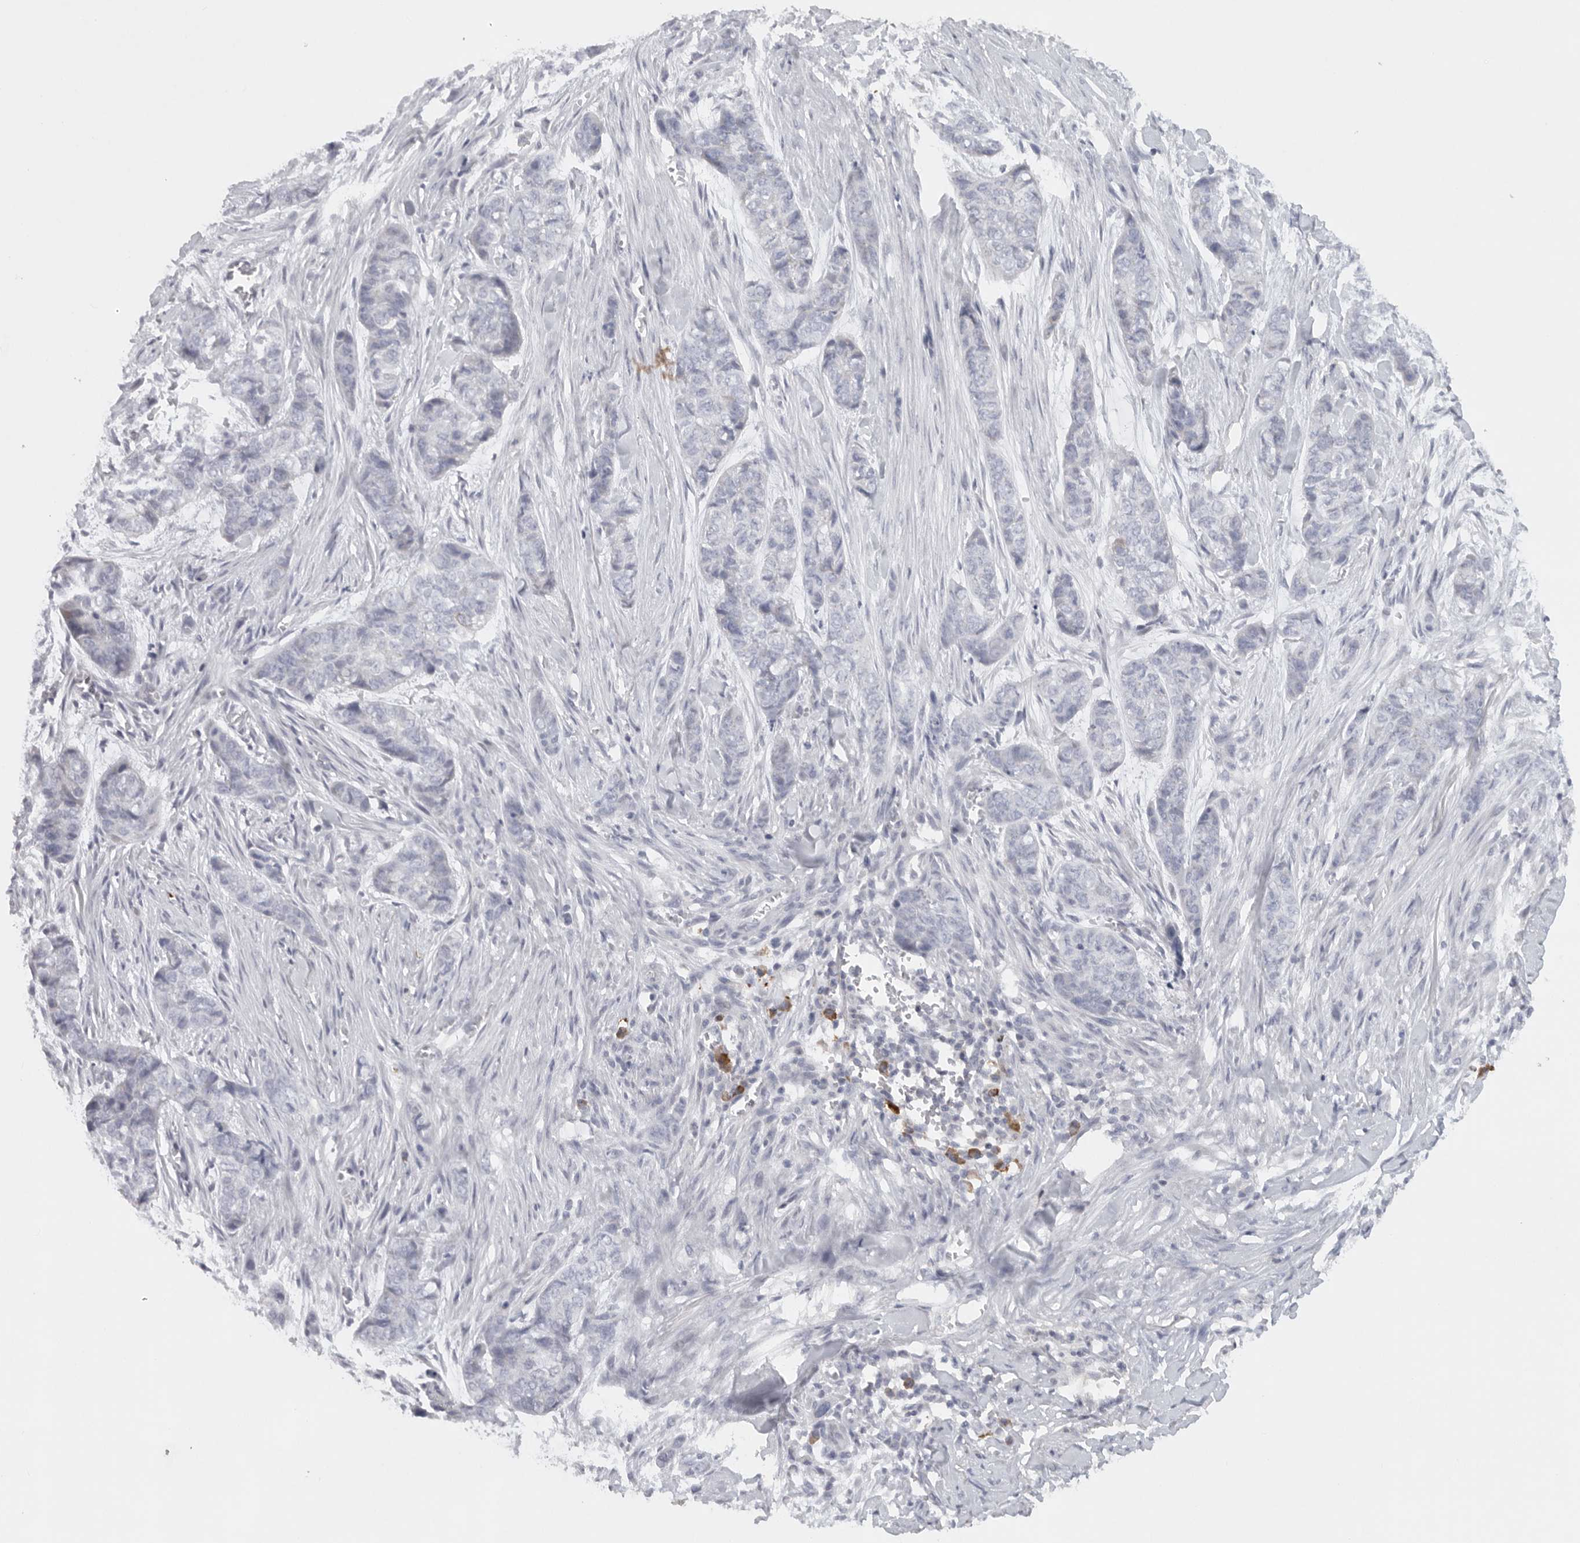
{"staining": {"intensity": "negative", "quantity": "none", "location": "none"}, "tissue": "skin cancer", "cell_type": "Tumor cells", "image_type": "cancer", "snomed": [{"axis": "morphology", "description": "Basal cell carcinoma"}, {"axis": "topography", "description": "Skin"}], "caption": "Immunohistochemistry (IHC) photomicrograph of neoplastic tissue: skin cancer stained with DAB (3,3'-diaminobenzidine) reveals no significant protein positivity in tumor cells. Brightfield microscopy of immunohistochemistry stained with DAB (3,3'-diaminobenzidine) (brown) and hematoxylin (blue), captured at high magnification.", "gene": "TMEM69", "patient": {"sex": "female", "age": 64}}